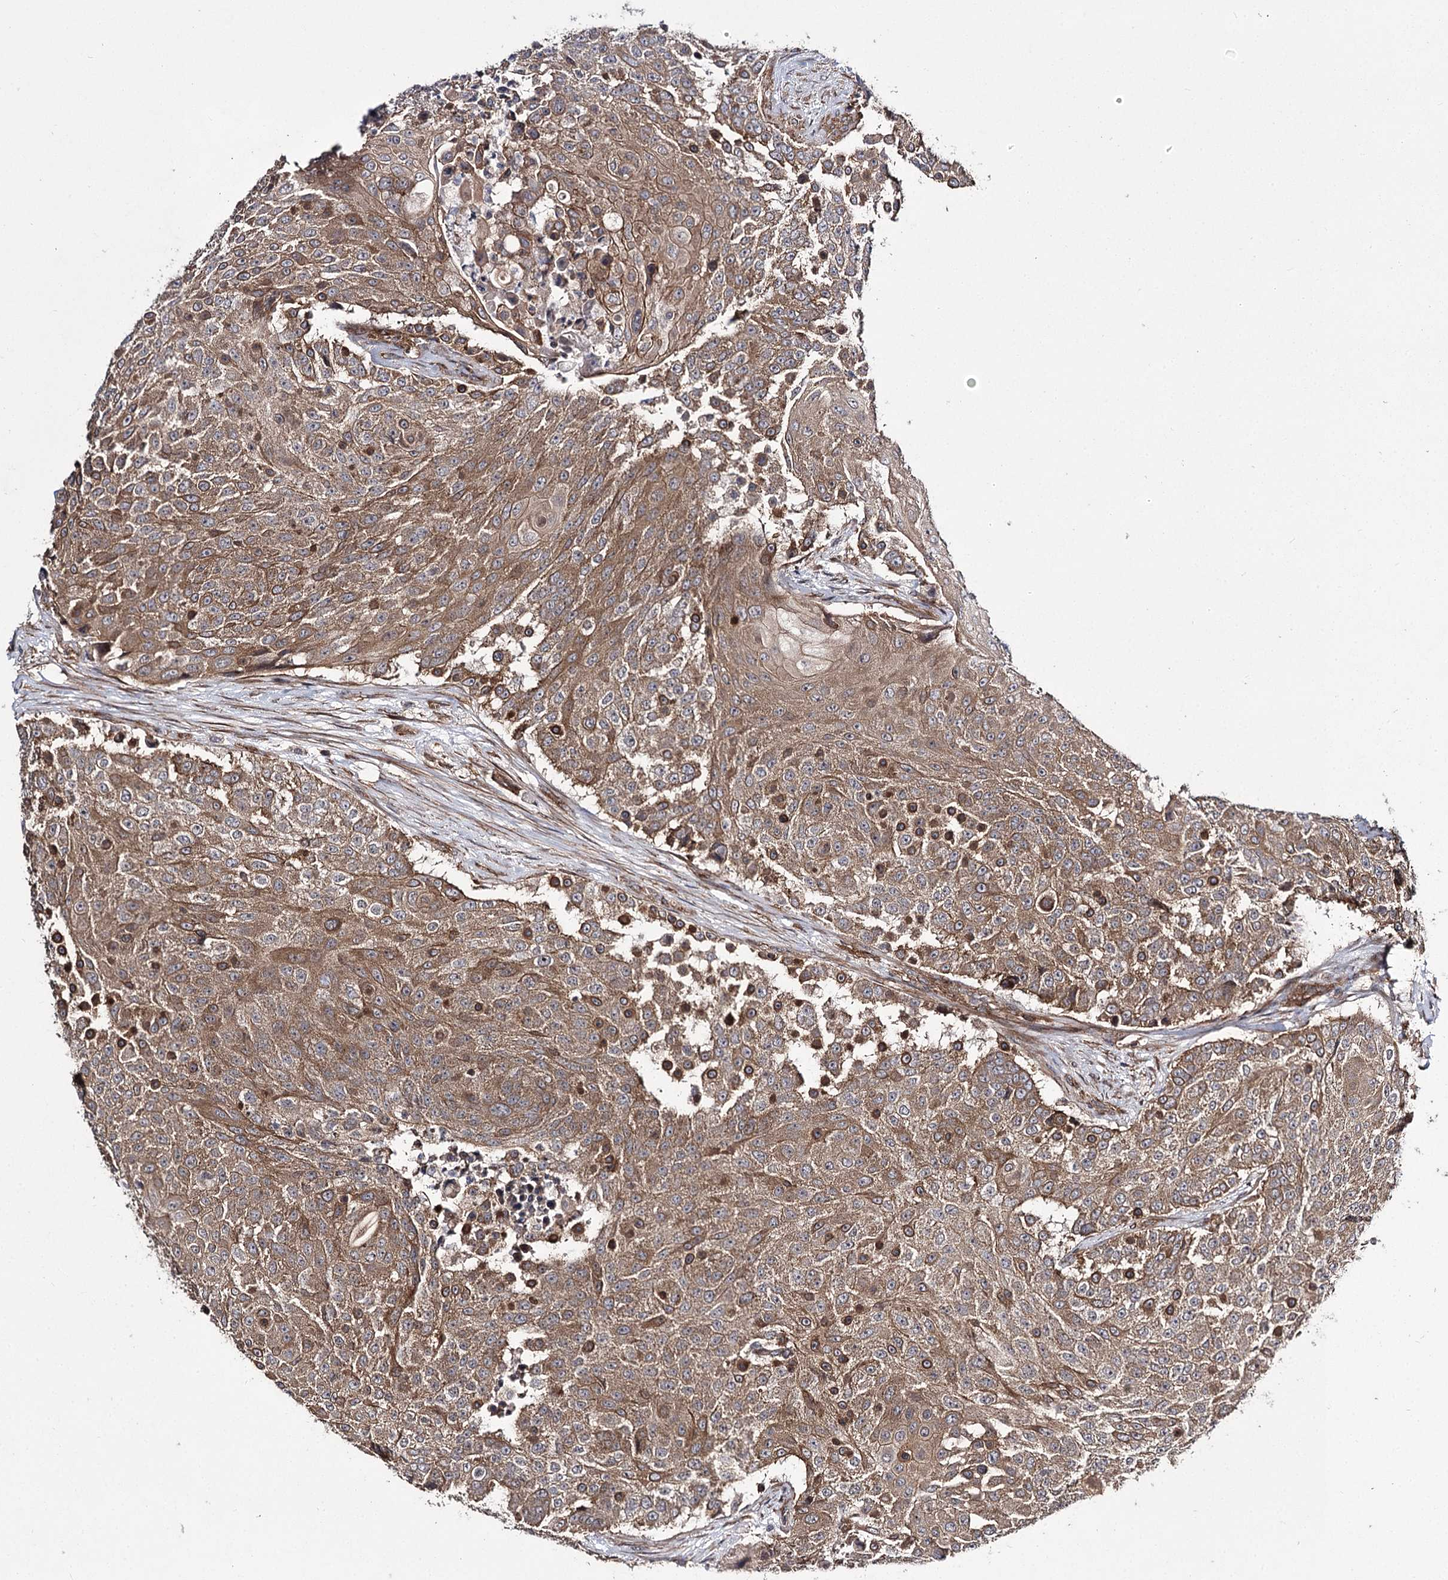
{"staining": {"intensity": "moderate", "quantity": ">75%", "location": "cytoplasmic/membranous"}, "tissue": "urothelial cancer", "cell_type": "Tumor cells", "image_type": "cancer", "snomed": [{"axis": "morphology", "description": "Urothelial carcinoma, High grade"}, {"axis": "topography", "description": "Urinary bladder"}], "caption": "Urothelial cancer stained for a protein reveals moderate cytoplasmic/membranous positivity in tumor cells. The protein of interest is stained brown, and the nuclei are stained in blue (DAB IHC with brightfield microscopy, high magnification).", "gene": "MYO1C", "patient": {"sex": "female", "age": 63}}